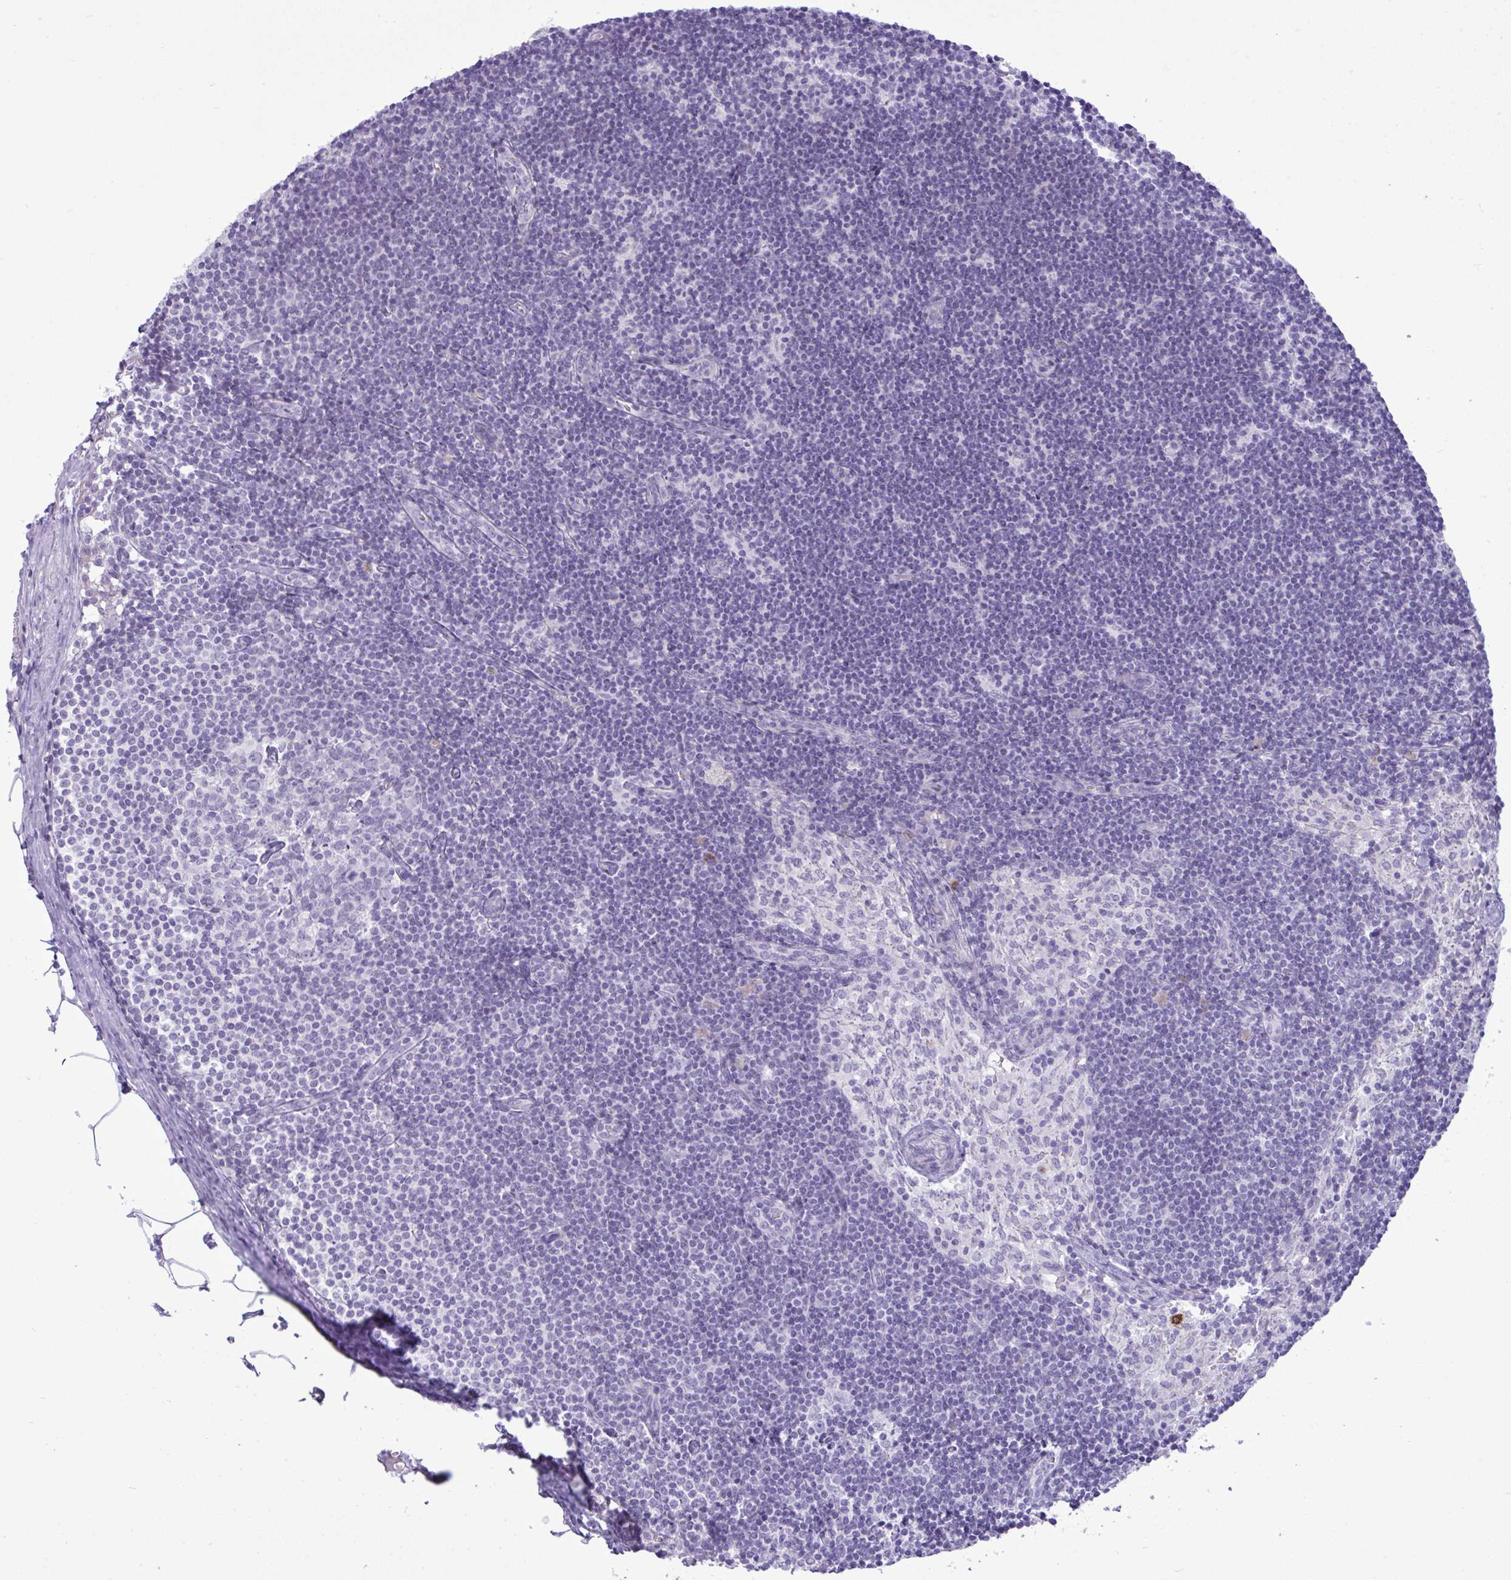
{"staining": {"intensity": "negative", "quantity": "none", "location": "none"}, "tissue": "lymph node", "cell_type": "Germinal center cells", "image_type": "normal", "snomed": [{"axis": "morphology", "description": "Normal tissue, NOS"}, {"axis": "topography", "description": "Lymph node"}], "caption": "Lymph node stained for a protein using IHC displays no positivity germinal center cells.", "gene": "SPAG1", "patient": {"sex": "female", "age": 31}}